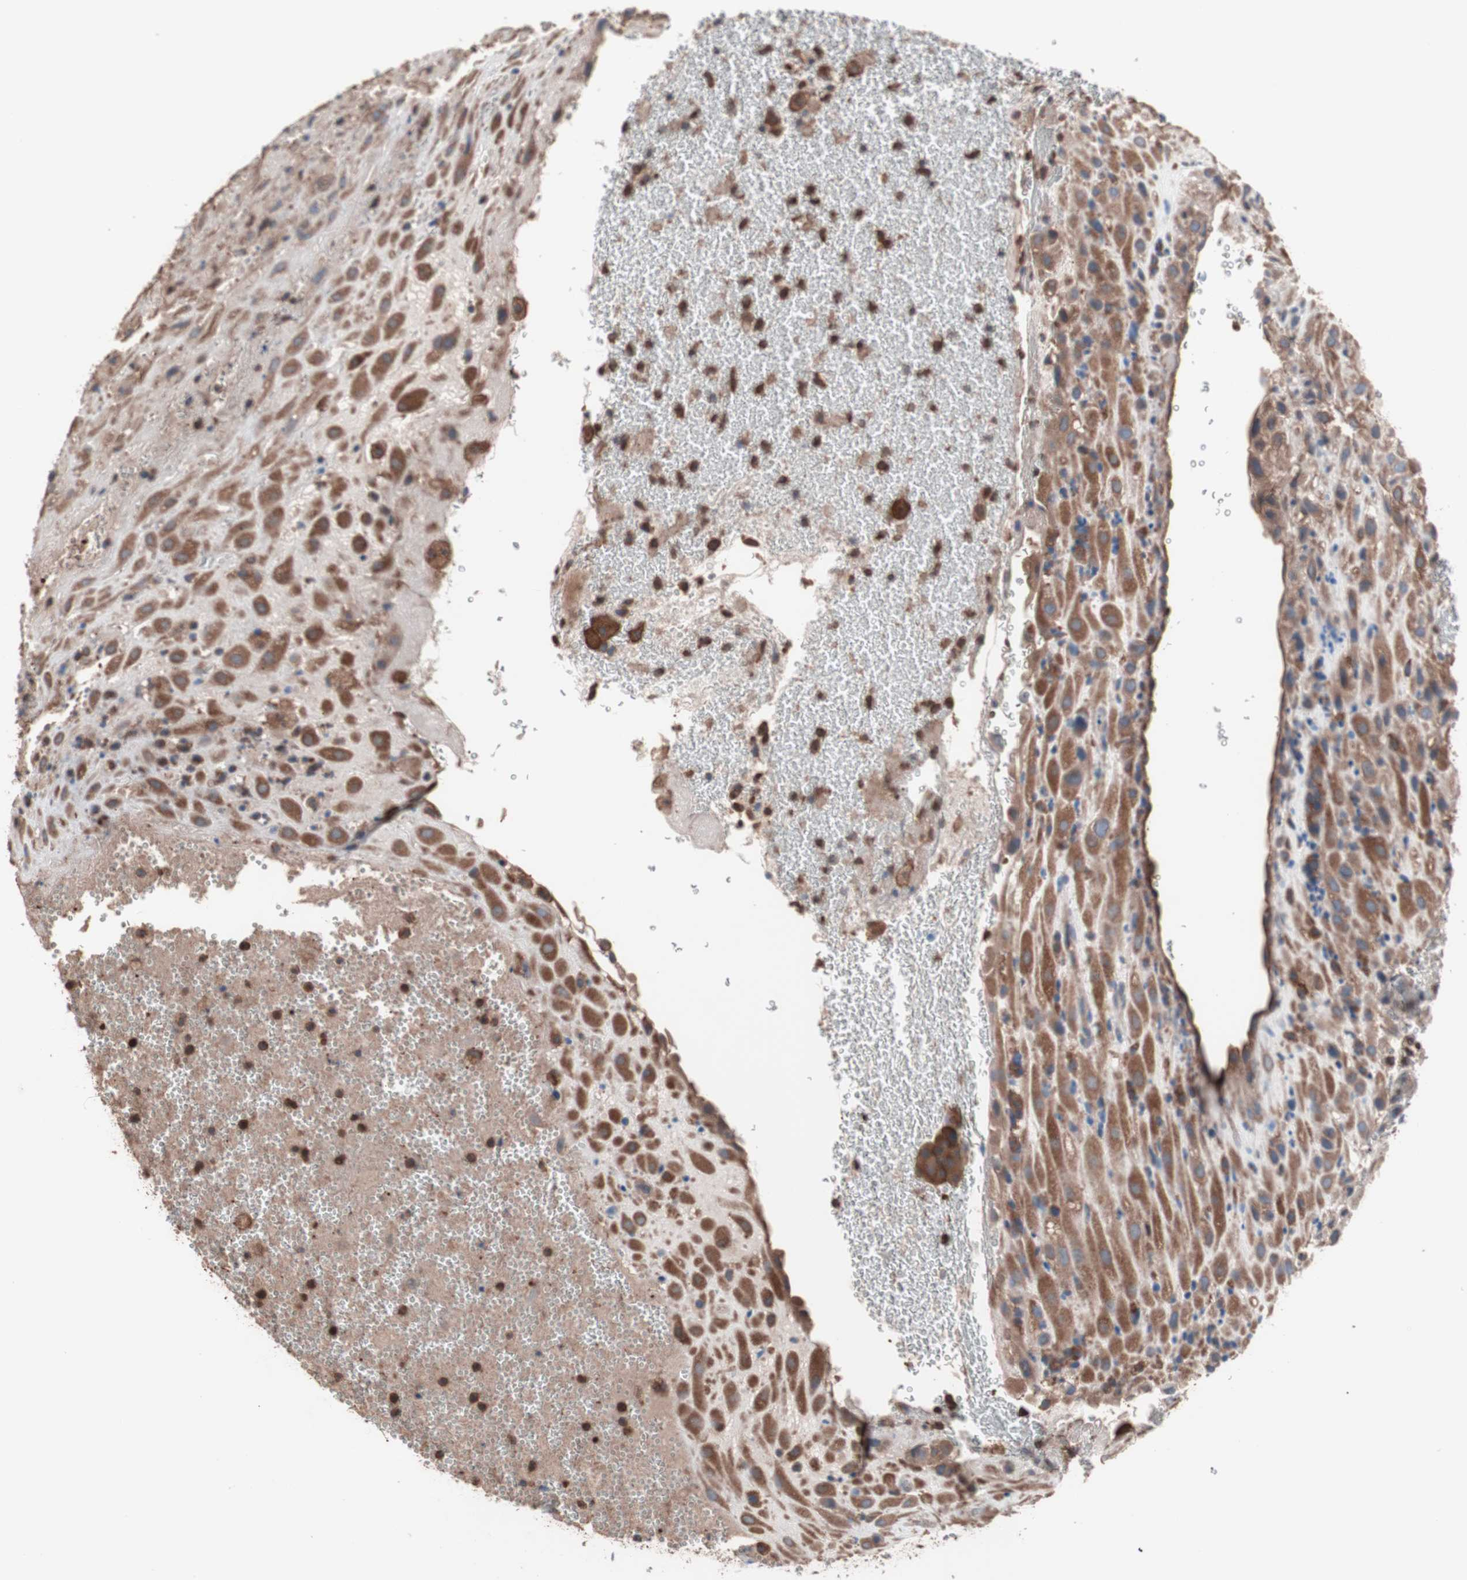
{"staining": {"intensity": "strong", "quantity": ">75%", "location": "cytoplasmic/membranous"}, "tissue": "placenta", "cell_type": "Decidual cells", "image_type": "normal", "snomed": [{"axis": "morphology", "description": "Normal tissue, NOS"}, {"axis": "topography", "description": "Placenta"}], "caption": "Unremarkable placenta reveals strong cytoplasmic/membranous staining in about >75% of decidual cells, visualized by immunohistochemistry. (Brightfield microscopy of DAB IHC at high magnification).", "gene": "ATG7", "patient": {"sex": "female", "age": 19}}